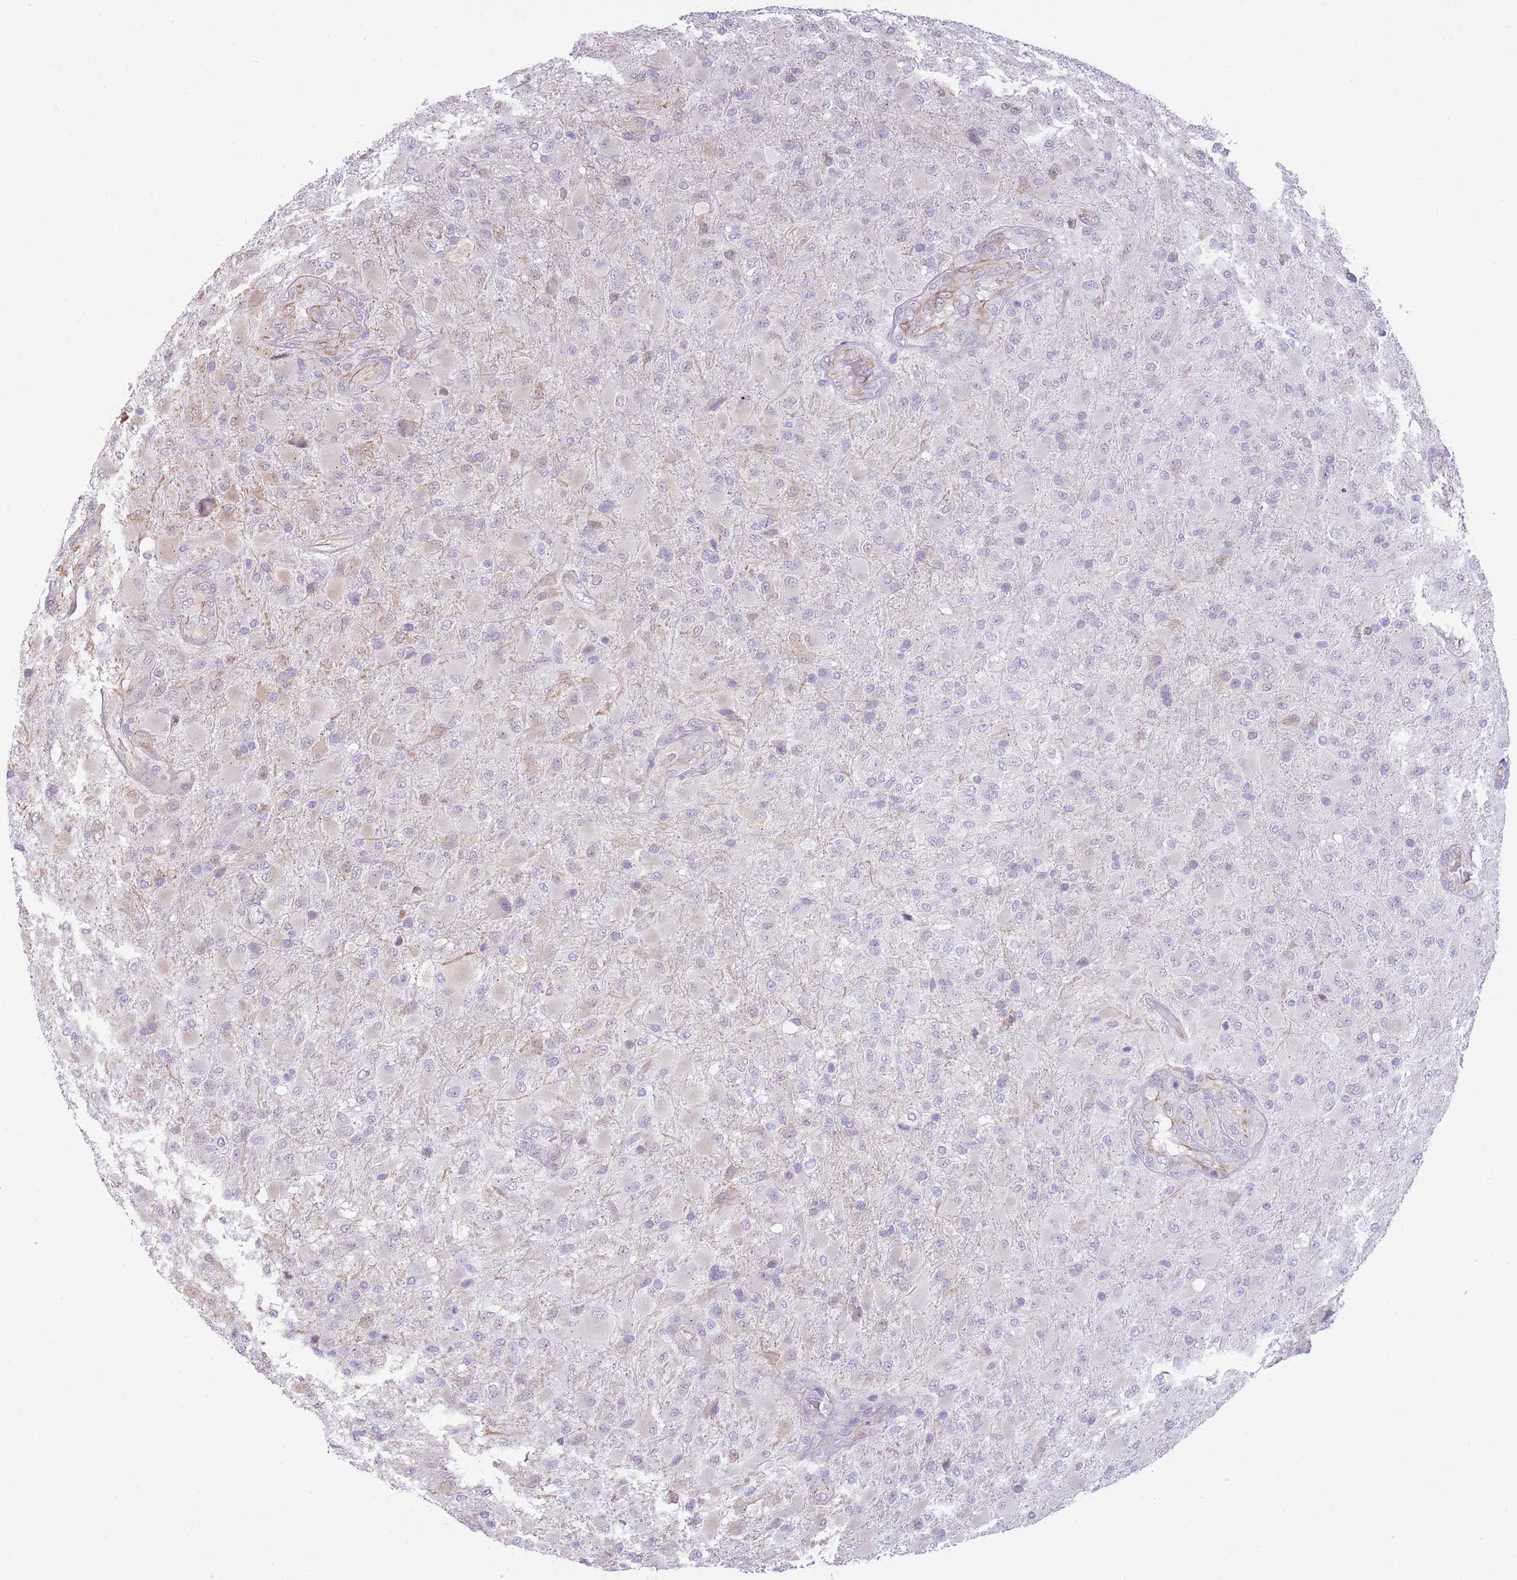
{"staining": {"intensity": "negative", "quantity": "none", "location": "none"}, "tissue": "glioma", "cell_type": "Tumor cells", "image_type": "cancer", "snomed": [{"axis": "morphology", "description": "Glioma, malignant, Low grade"}, {"axis": "topography", "description": "Brain"}], "caption": "A histopathology image of human glioma is negative for staining in tumor cells.", "gene": "PSG8", "patient": {"sex": "male", "age": 65}}